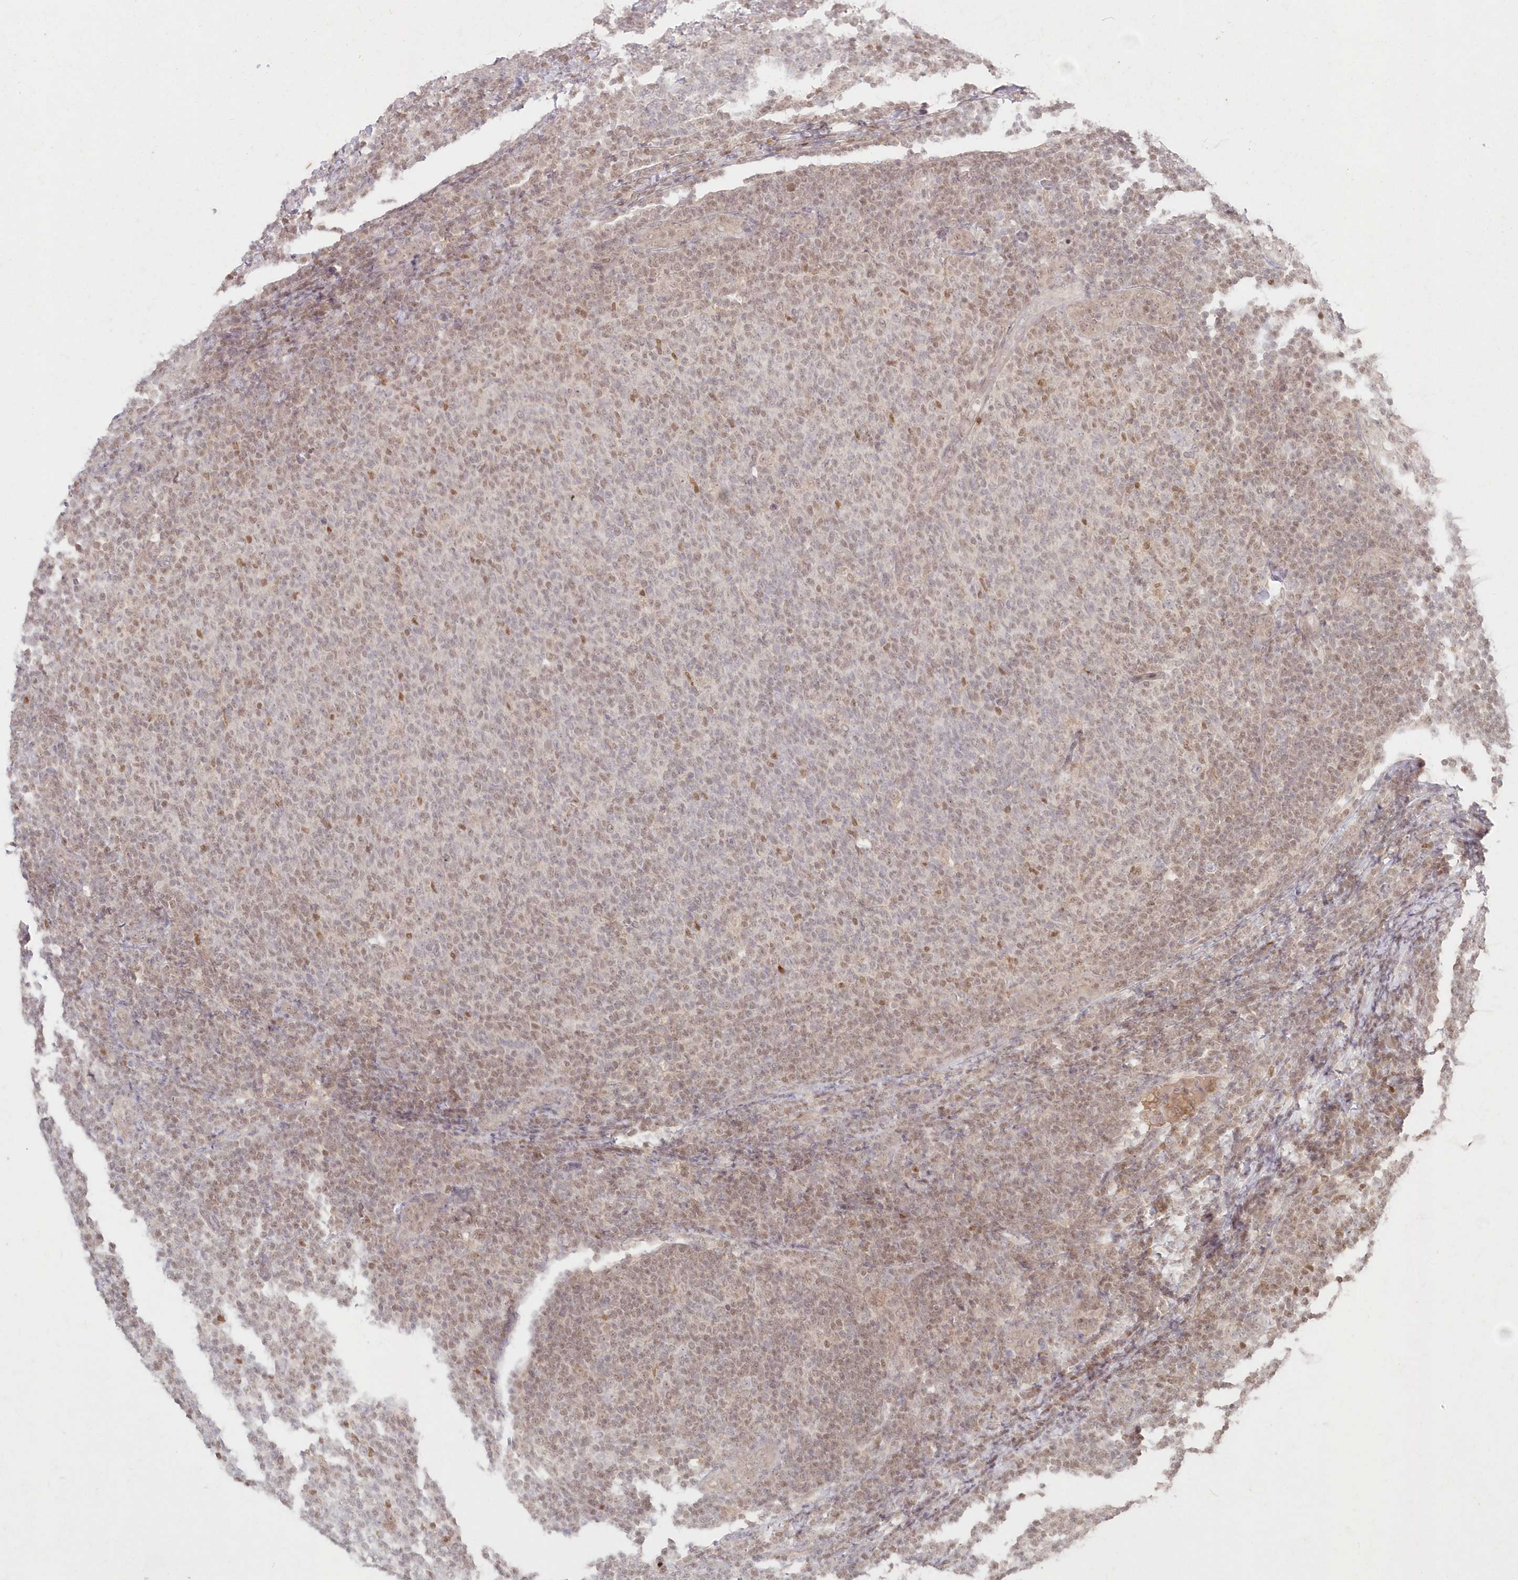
{"staining": {"intensity": "weak", "quantity": "25%-75%", "location": "nuclear"}, "tissue": "lymphoma", "cell_type": "Tumor cells", "image_type": "cancer", "snomed": [{"axis": "morphology", "description": "Malignant lymphoma, non-Hodgkin's type, Low grade"}, {"axis": "topography", "description": "Lymph node"}], "caption": "This histopathology image shows IHC staining of human malignant lymphoma, non-Hodgkin's type (low-grade), with low weak nuclear staining in approximately 25%-75% of tumor cells.", "gene": "ASCC1", "patient": {"sex": "male", "age": 66}}